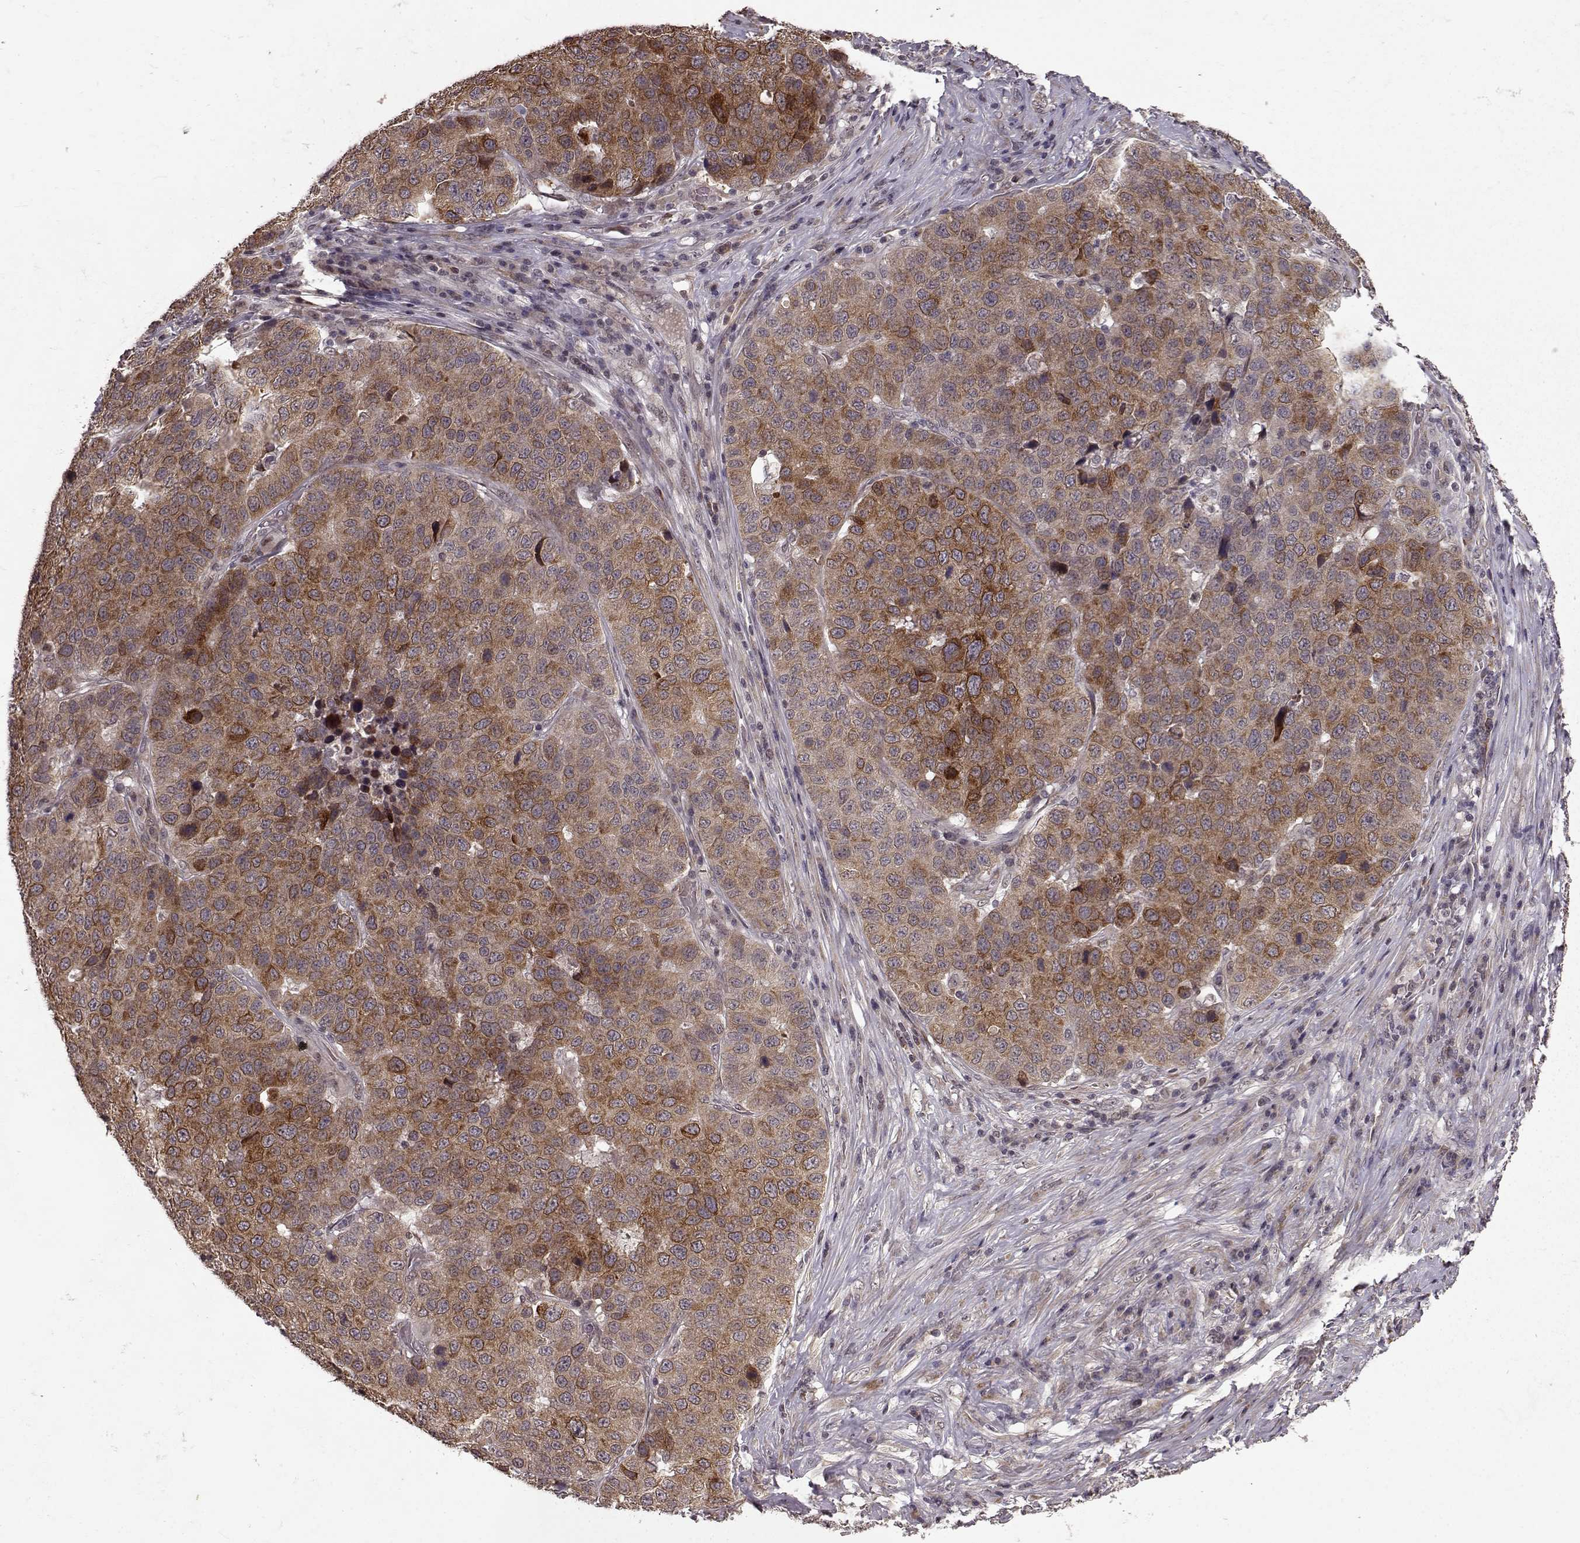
{"staining": {"intensity": "strong", "quantity": ">75%", "location": "cytoplasmic/membranous"}, "tissue": "stomach cancer", "cell_type": "Tumor cells", "image_type": "cancer", "snomed": [{"axis": "morphology", "description": "Adenocarcinoma, NOS"}, {"axis": "topography", "description": "Stomach"}], "caption": "Immunohistochemistry (IHC) photomicrograph of neoplastic tissue: human adenocarcinoma (stomach) stained using immunohistochemistry shows high levels of strong protein expression localized specifically in the cytoplasmic/membranous of tumor cells, appearing as a cytoplasmic/membranous brown color.", "gene": "ELOVL5", "patient": {"sex": "male", "age": 71}}